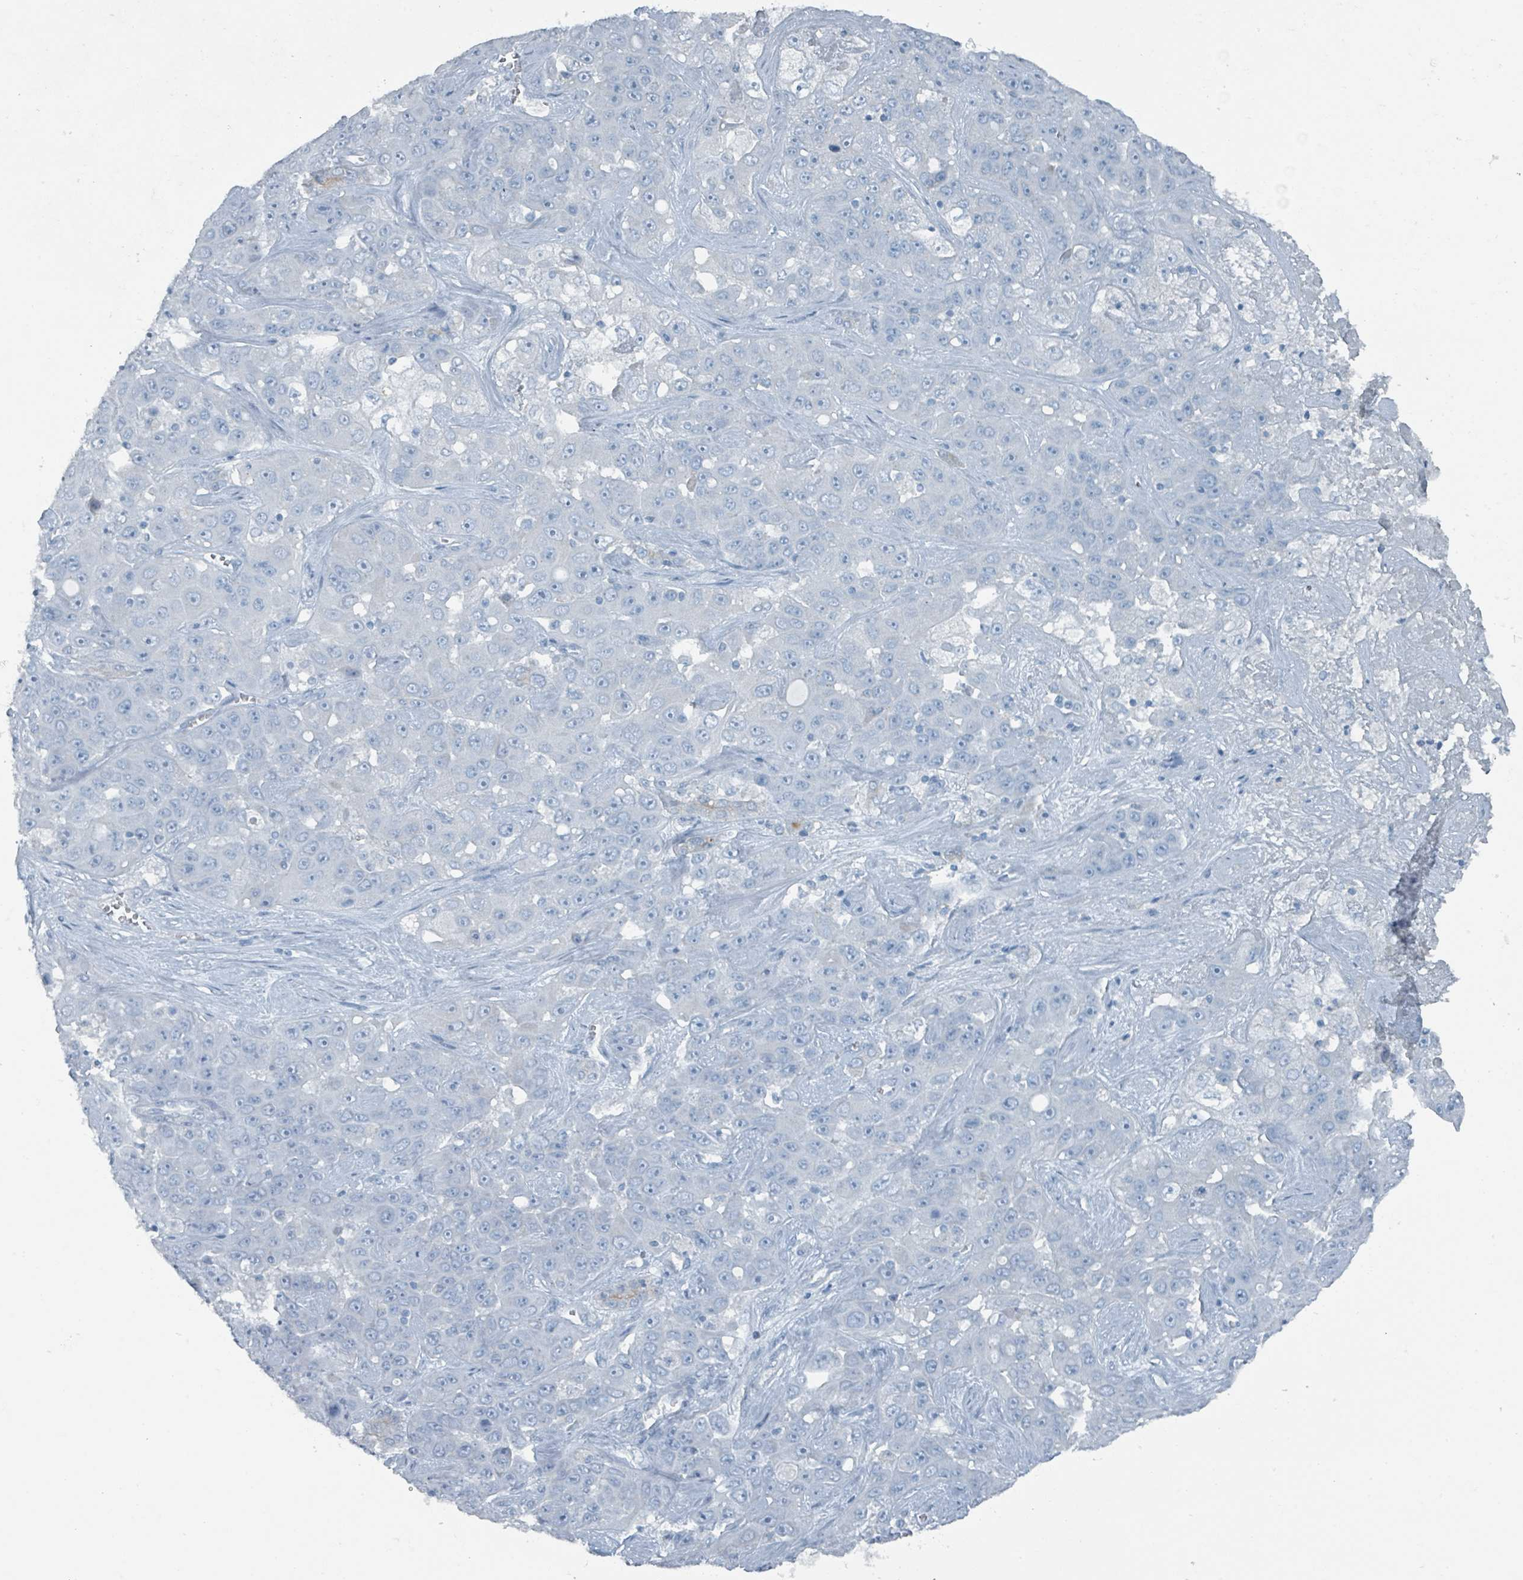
{"staining": {"intensity": "negative", "quantity": "none", "location": "none"}, "tissue": "liver cancer", "cell_type": "Tumor cells", "image_type": "cancer", "snomed": [{"axis": "morphology", "description": "Cholangiocarcinoma"}, {"axis": "topography", "description": "Liver"}], "caption": "This is an immunohistochemistry image of liver cancer (cholangiocarcinoma). There is no positivity in tumor cells.", "gene": "GAMT", "patient": {"sex": "female", "age": 52}}